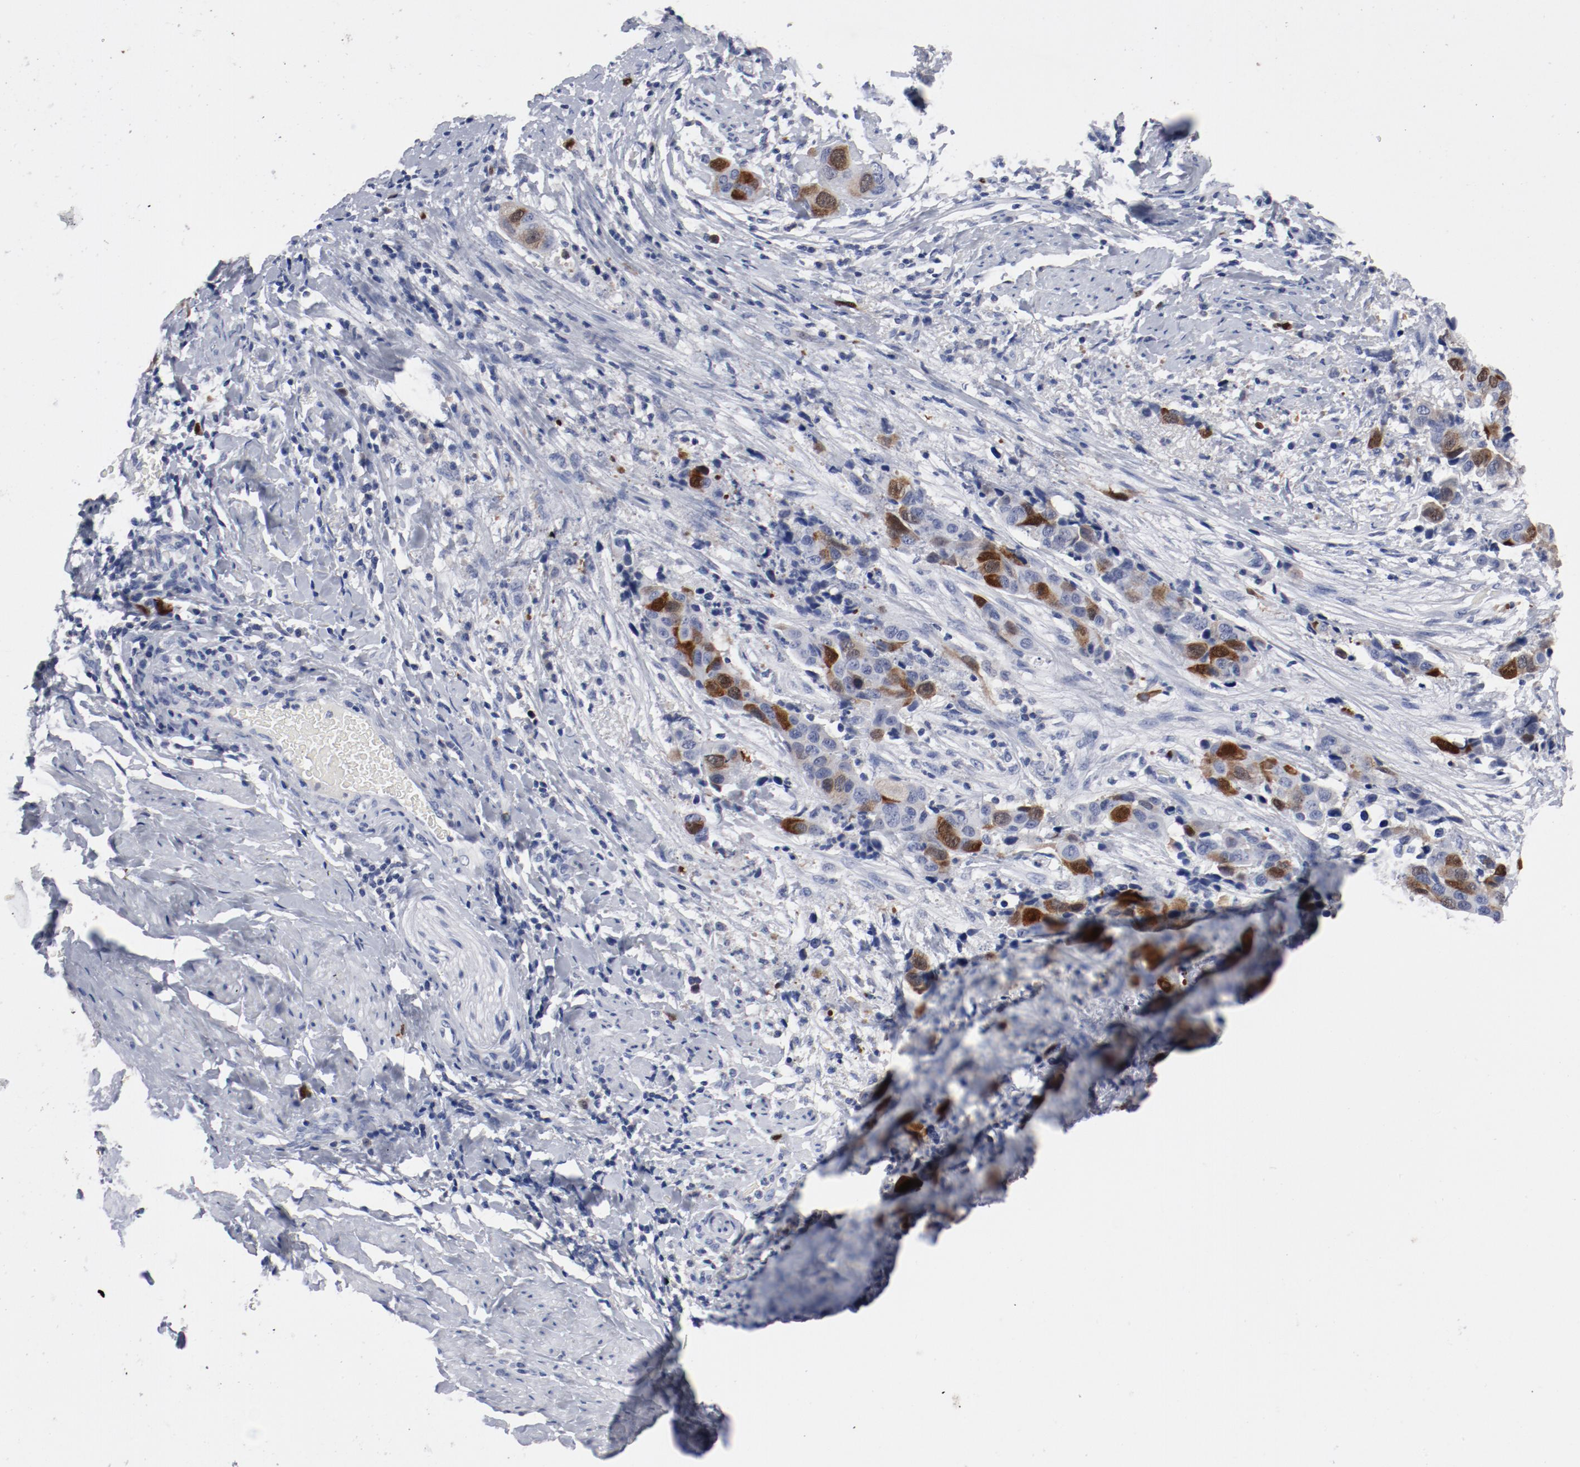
{"staining": {"intensity": "strong", "quantity": "25%-75%", "location": "nuclear"}, "tissue": "cervical cancer", "cell_type": "Tumor cells", "image_type": "cancer", "snomed": [{"axis": "morphology", "description": "Squamous cell carcinoma, NOS"}, {"axis": "topography", "description": "Cervix"}], "caption": "There is high levels of strong nuclear staining in tumor cells of cervical cancer, as demonstrated by immunohistochemical staining (brown color).", "gene": "CDC20", "patient": {"sex": "female", "age": 54}}